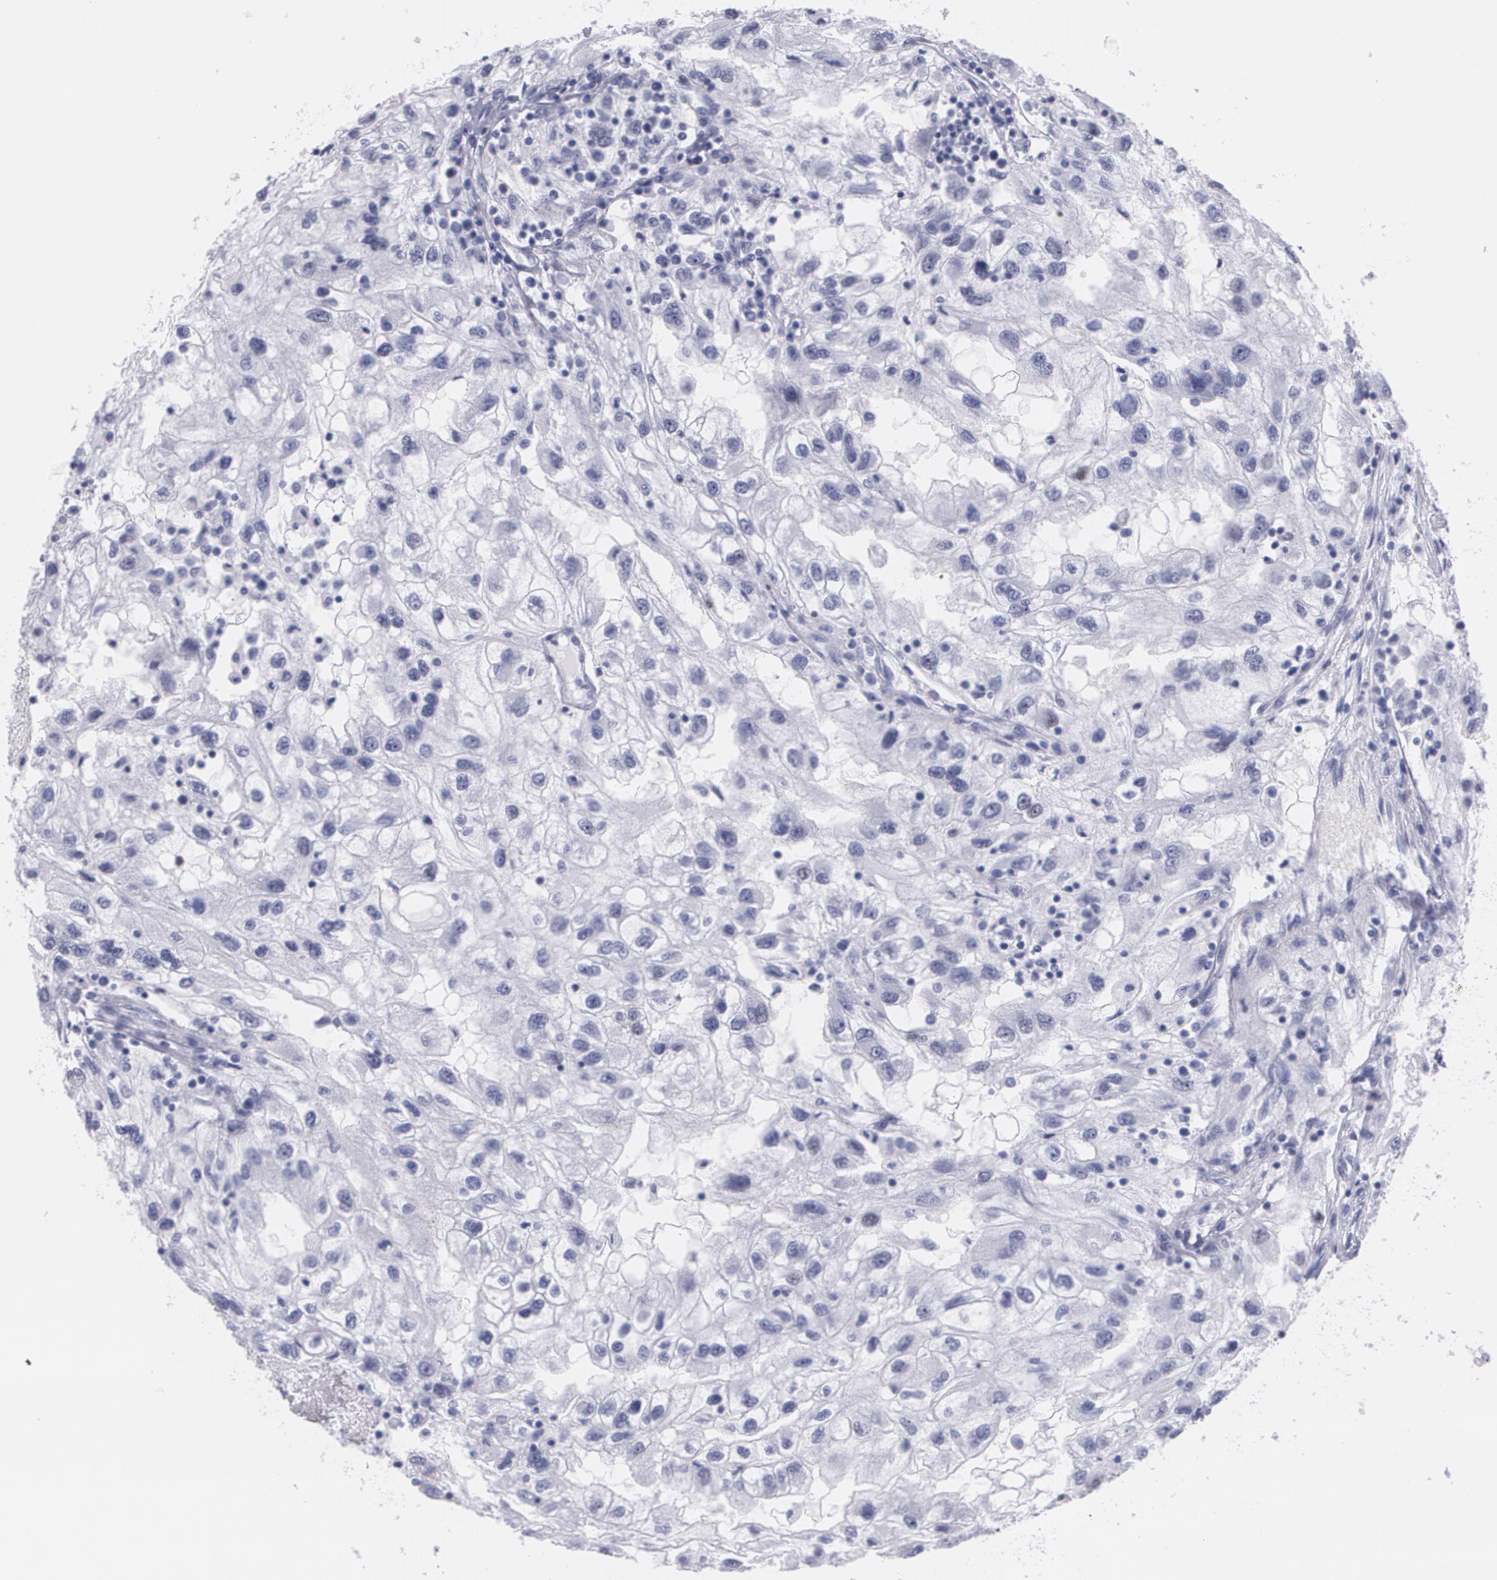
{"staining": {"intensity": "negative", "quantity": "none", "location": "none"}, "tissue": "renal cancer", "cell_type": "Tumor cells", "image_type": "cancer", "snomed": [{"axis": "morphology", "description": "Normal tissue, NOS"}, {"axis": "morphology", "description": "Adenocarcinoma, NOS"}, {"axis": "topography", "description": "Kidney"}], "caption": "An immunohistochemistry histopathology image of adenocarcinoma (renal) is shown. There is no staining in tumor cells of adenocarcinoma (renal). (DAB IHC with hematoxylin counter stain).", "gene": "TP53", "patient": {"sex": "male", "age": 71}}